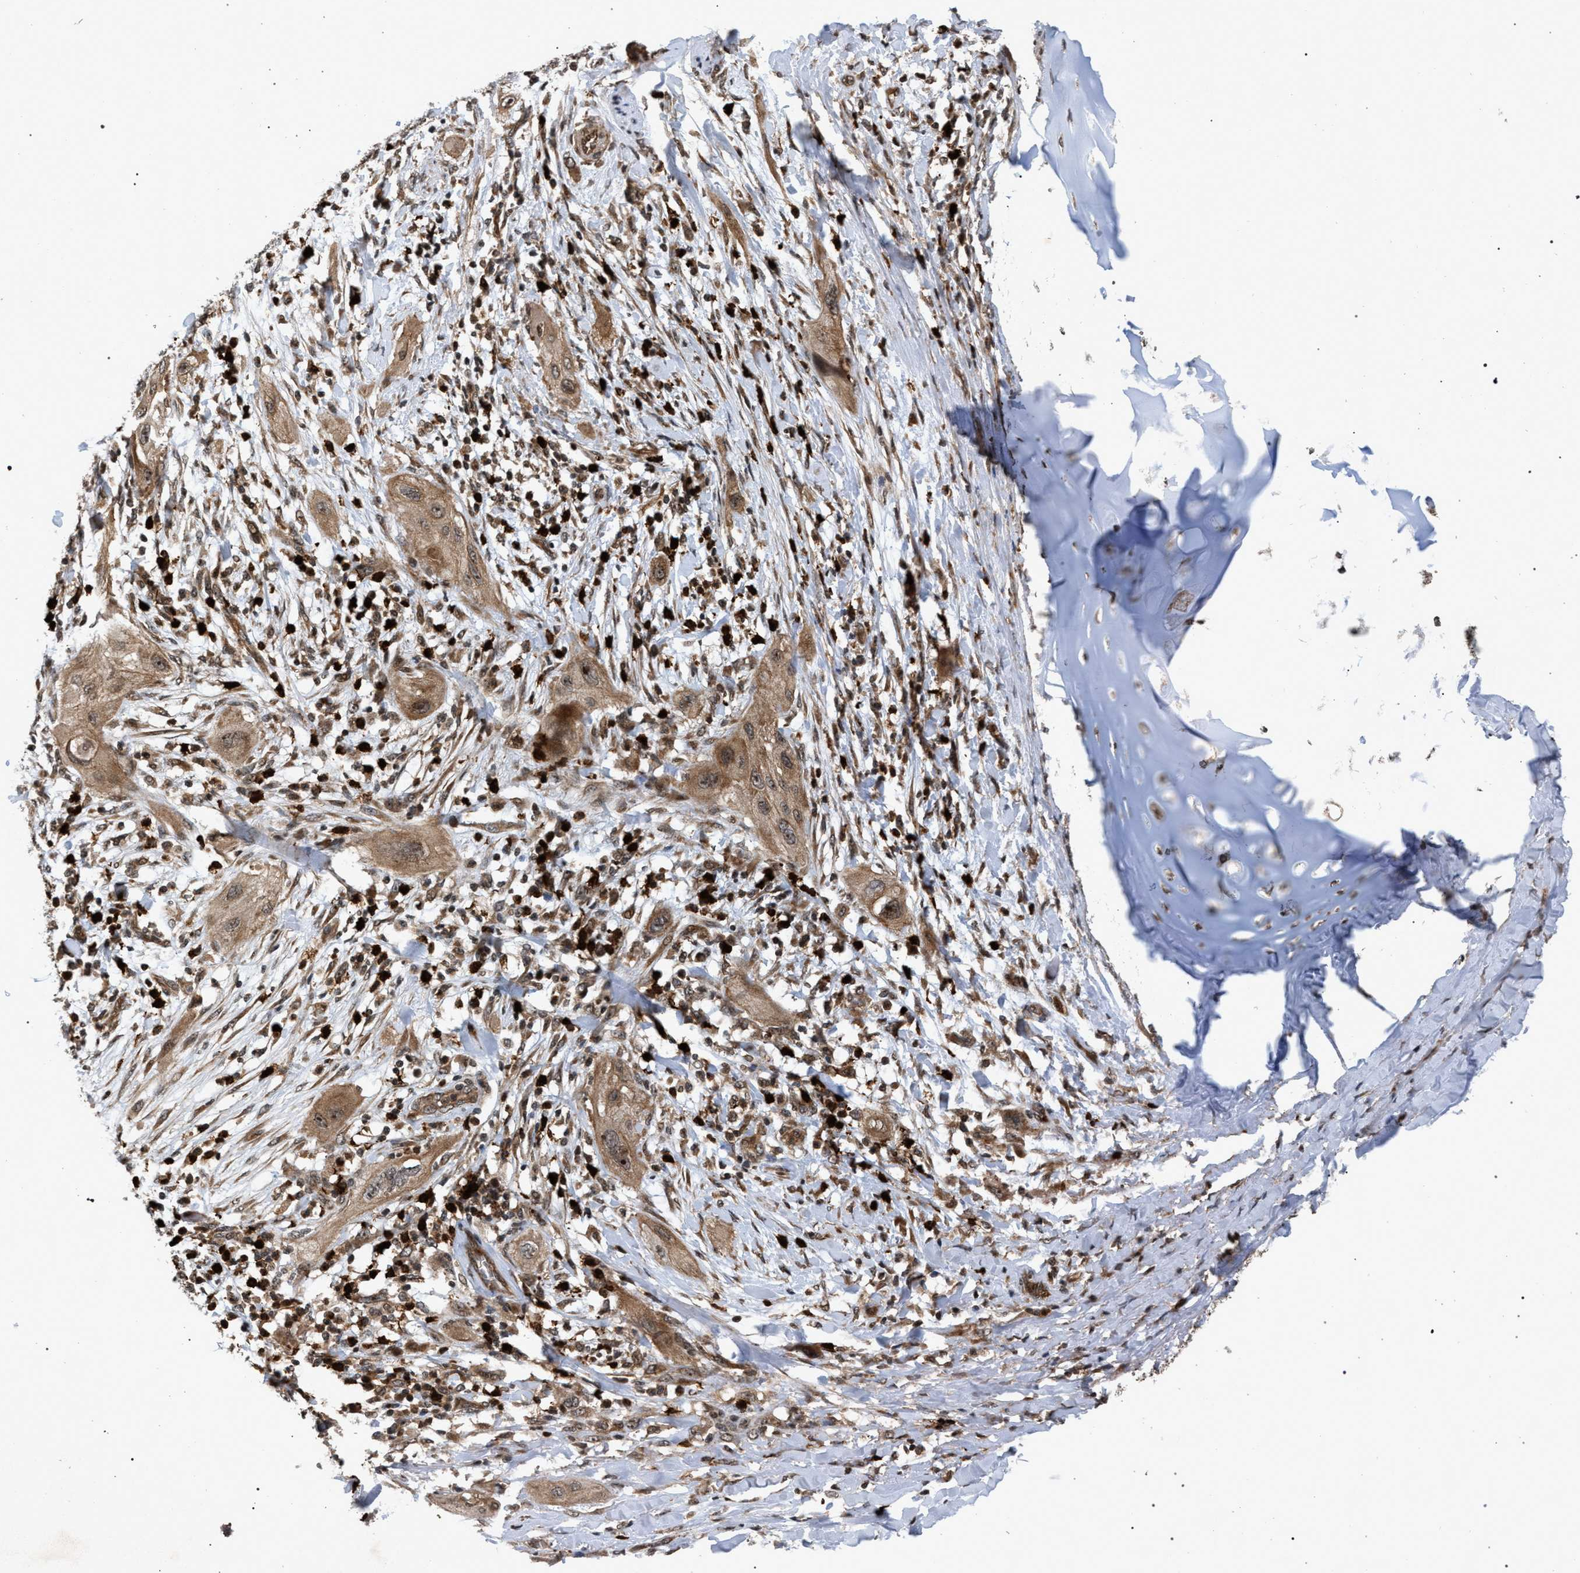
{"staining": {"intensity": "moderate", "quantity": ">75%", "location": "cytoplasmic/membranous,nuclear"}, "tissue": "lung cancer", "cell_type": "Tumor cells", "image_type": "cancer", "snomed": [{"axis": "morphology", "description": "Squamous cell carcinoma, NOS"}, {"axis": "topography", "description": "Lung"}], "caption": "Human squamous cell carcinoma (lung) stained with a protein marker demonstrates moderate staining in tumor cells.", "gene": "IRAK4", "patient": {"sex": "female", "age": 47}}